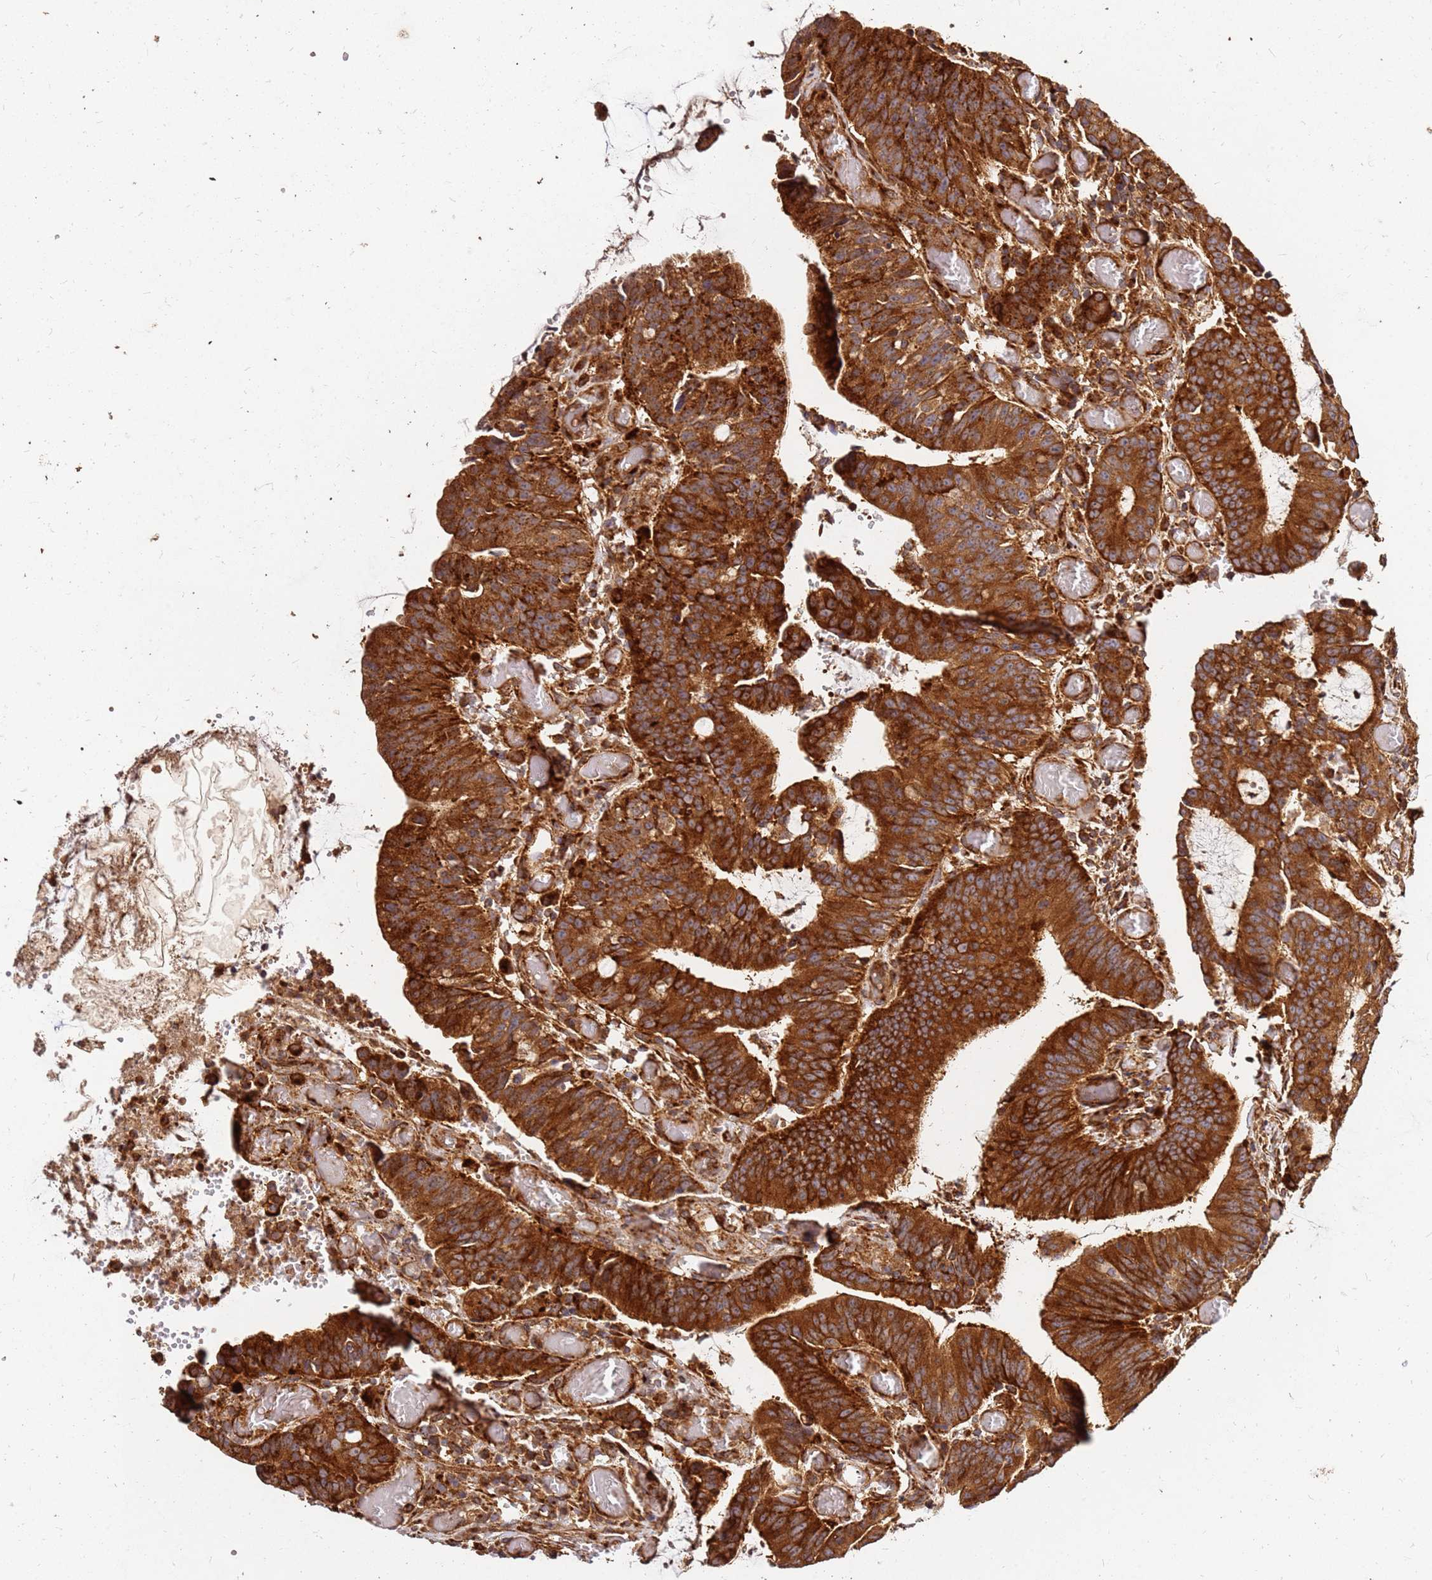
{"staining": {"intensity": "strong", "quantity": ">75%", "location": "cytoplasmic/membranous"}, "tissue": "colorectal cancer", "cell_type": "Tumor cells", "image_type": "cancer", "snomed": [{"axis": "morphology", "description": "Adenocarcinoma, NOS"}, {"axis": "topography", "description": "Rectum"}], "caption": "A brown stain shows strong cytoplasmic/membranous positivity of a protein in colorectal cancer tumor cells.", "gene": "DVL3", "patient": {"sex": "female", "age": 77}}